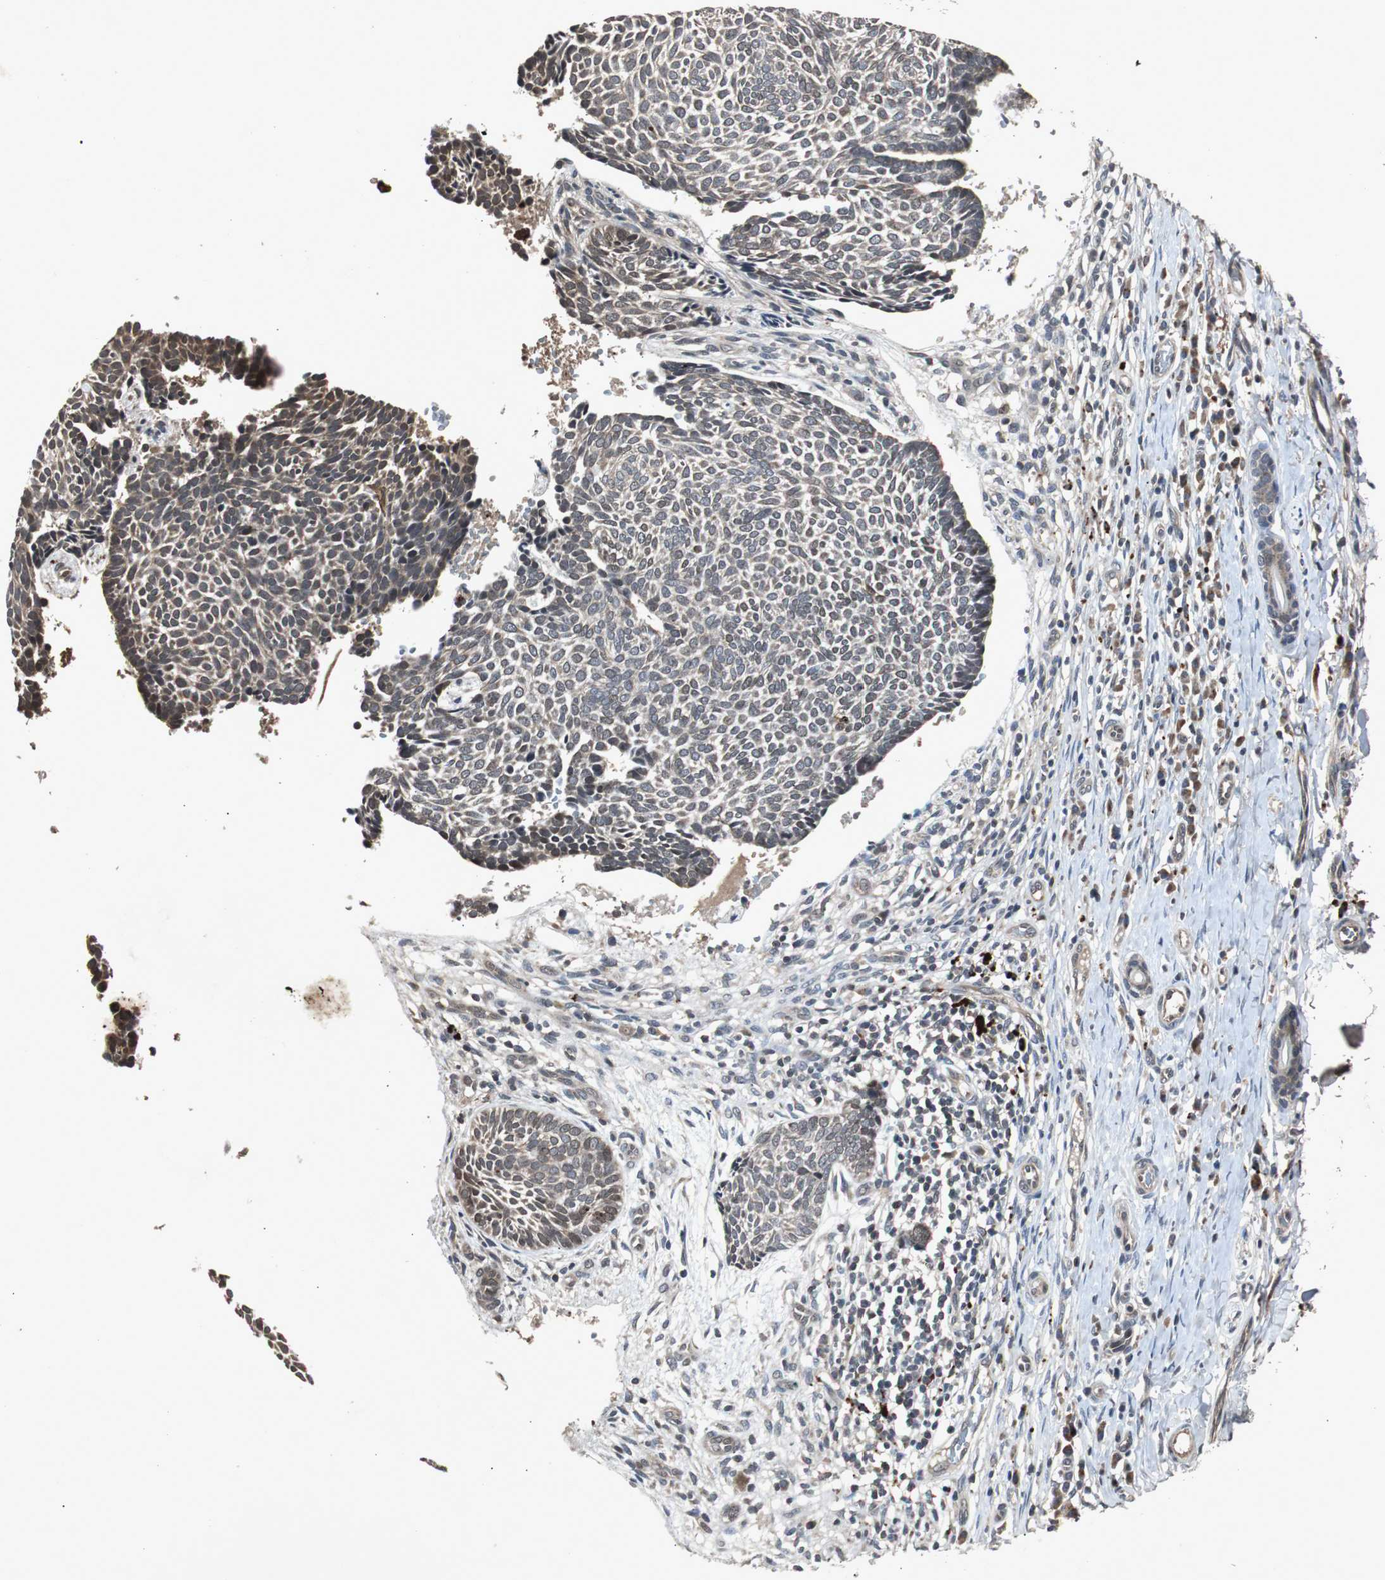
{"staining": {"intensity": "weak", "quantity": "<25%", "location": "cytoplasmic/membranous,nuclear"}, "tissue": "skin cancer", "cell_type": "Tumor cells", "image_type": "cancer", "snomed": [{"axis": "morphology", "description": "Normal tissue, NOS"}, {"axis": "morphology", "description": "Basal cell carcinoma"}, {"axis": "topography", "description": "Skin"}], "caption": "An image of human skin basal cell carcinoma is negative for staining in tumor cells.", "gene": "SLIT2", "patient": {"sex": "male", "age": 87}}